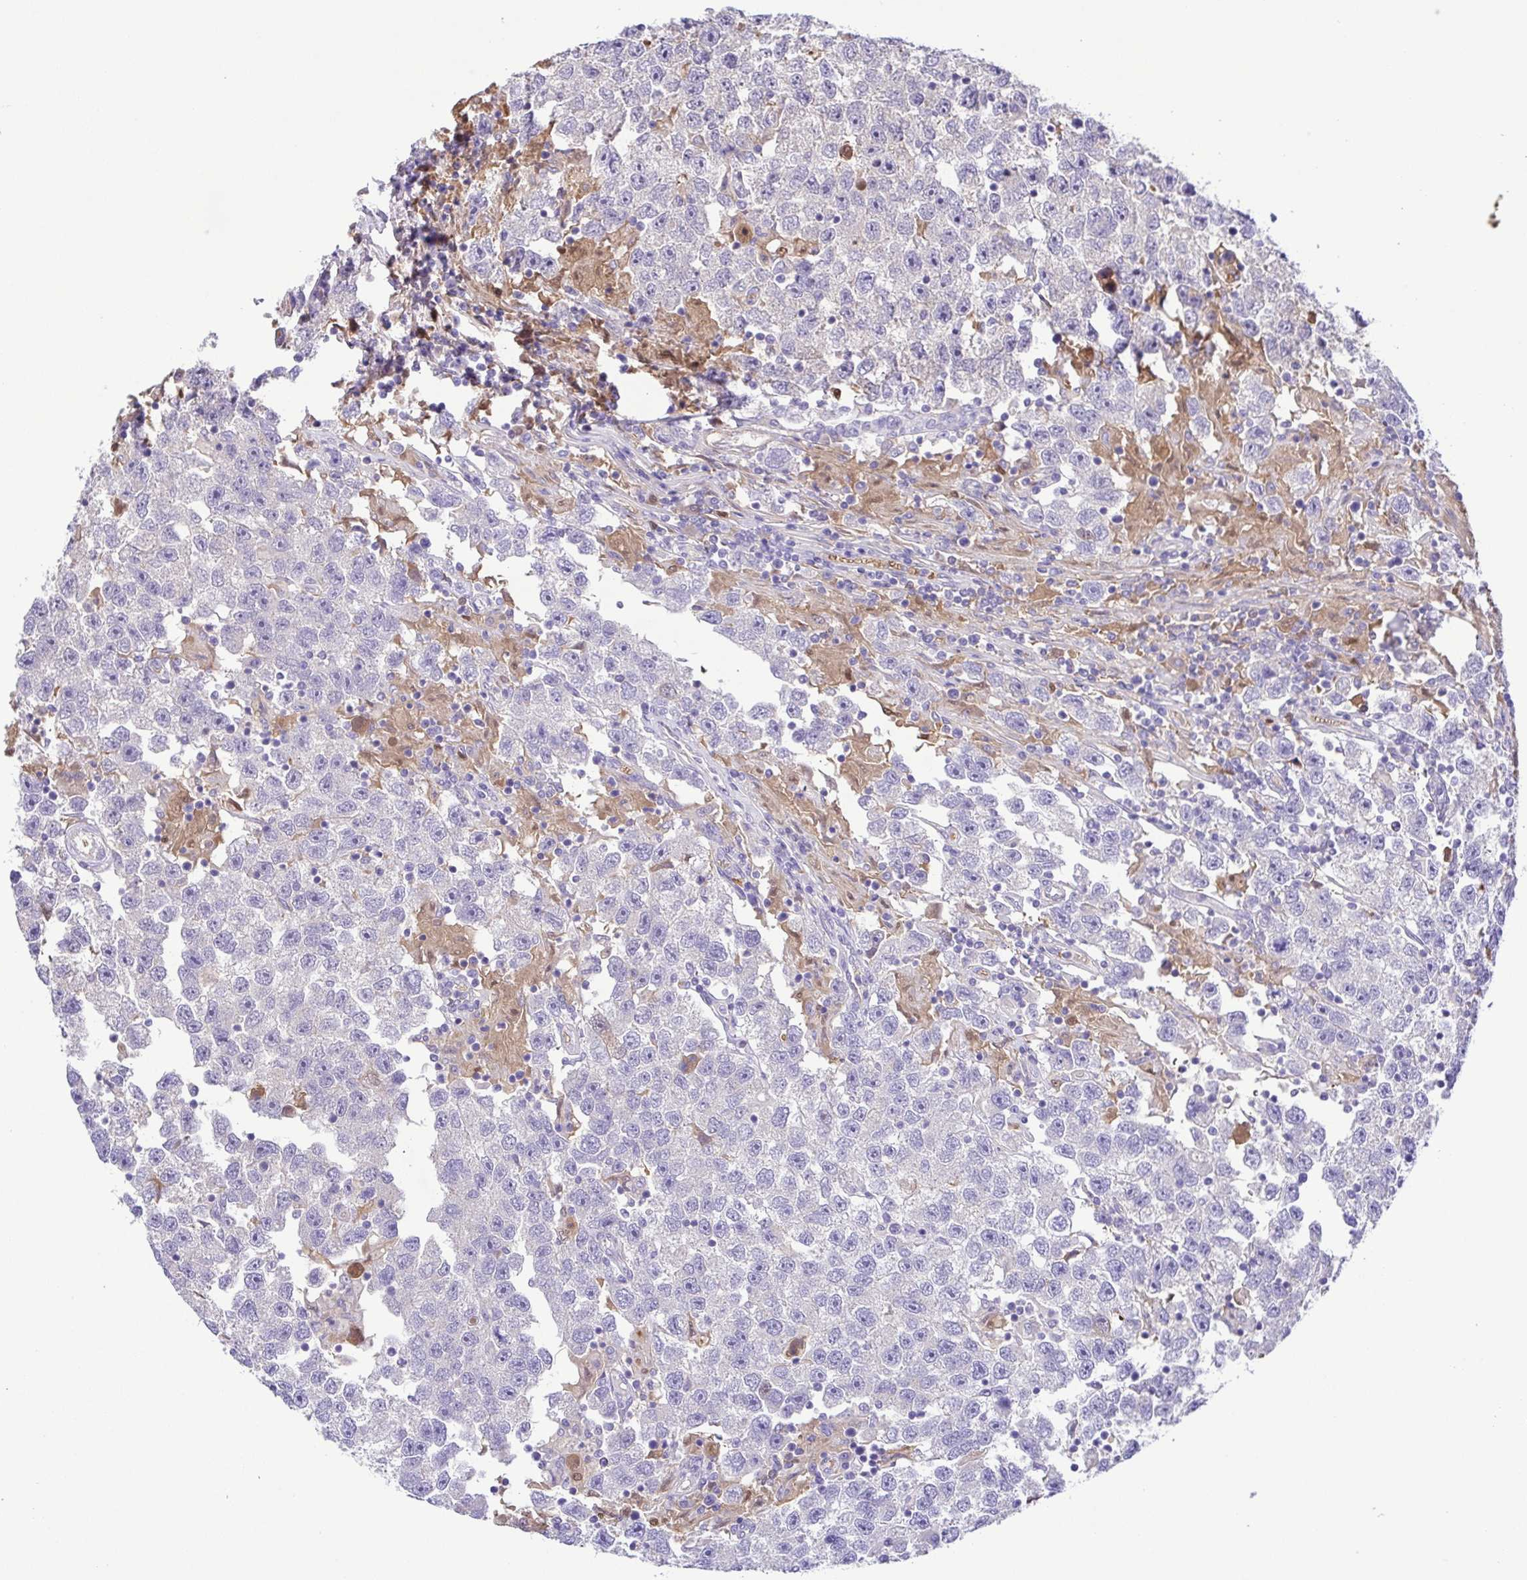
{"staining": {"intensity": "negative", "quantity": "none", "location": "none"}, "tissue": "testis cancer", "cell_type": "Tumor cells", "image_type": "cancer", "snomed": [{"axis": "morphology", "description": "Seminoma, NOS"}, {"axis": "topography", "description": "Testis"}], "caption": "Photomicrograph shows no protein expression in tumor cells of seminoma (testis) tissue. (Brightfield microscopy of DAB (3,3'-diaminobenzidine) IHC at high magnification).", "gene": "IGFL1", "patient": {"sex": "male", "age": 26}}